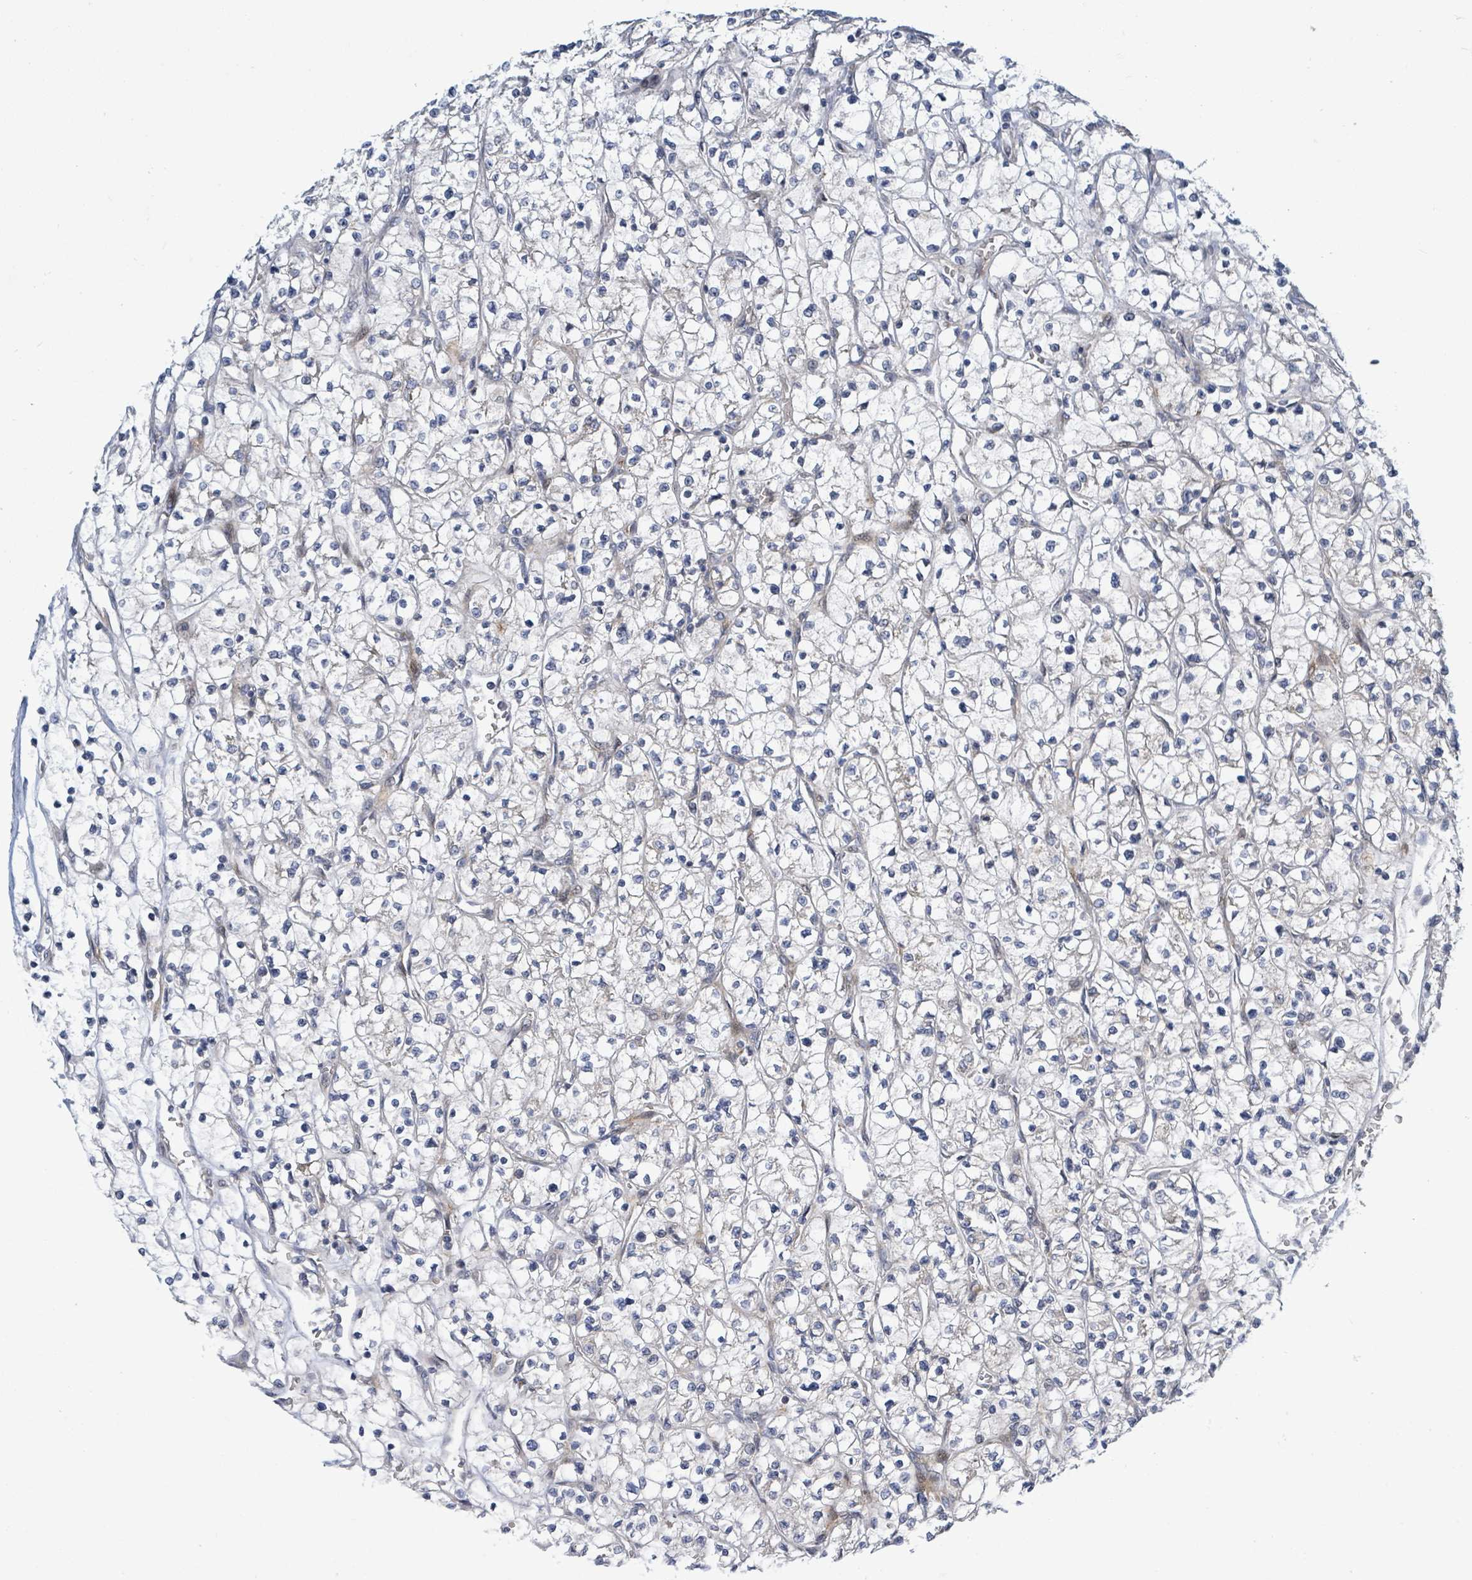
{"staining": {"intensity": "negative", "quantity": "none", "location": "none"}, "tissue": "renal cancer", "cell_type": "Tumor cells", "image_type": "cancer", "snomed": [{"axis": "morphology", "description": "Adenocarcinoma, NOS"}, {"axis": "topography", "description": "Kidney"}], "caption": "DAB (3,3'-diaminobenzidine) immunohistochemical staining of renal cancer (adenocarcinoma) reveals no significant positivity in tumor cells.", "gene": "CFAP210", "patient": {"sex": "female", "age": 64}}